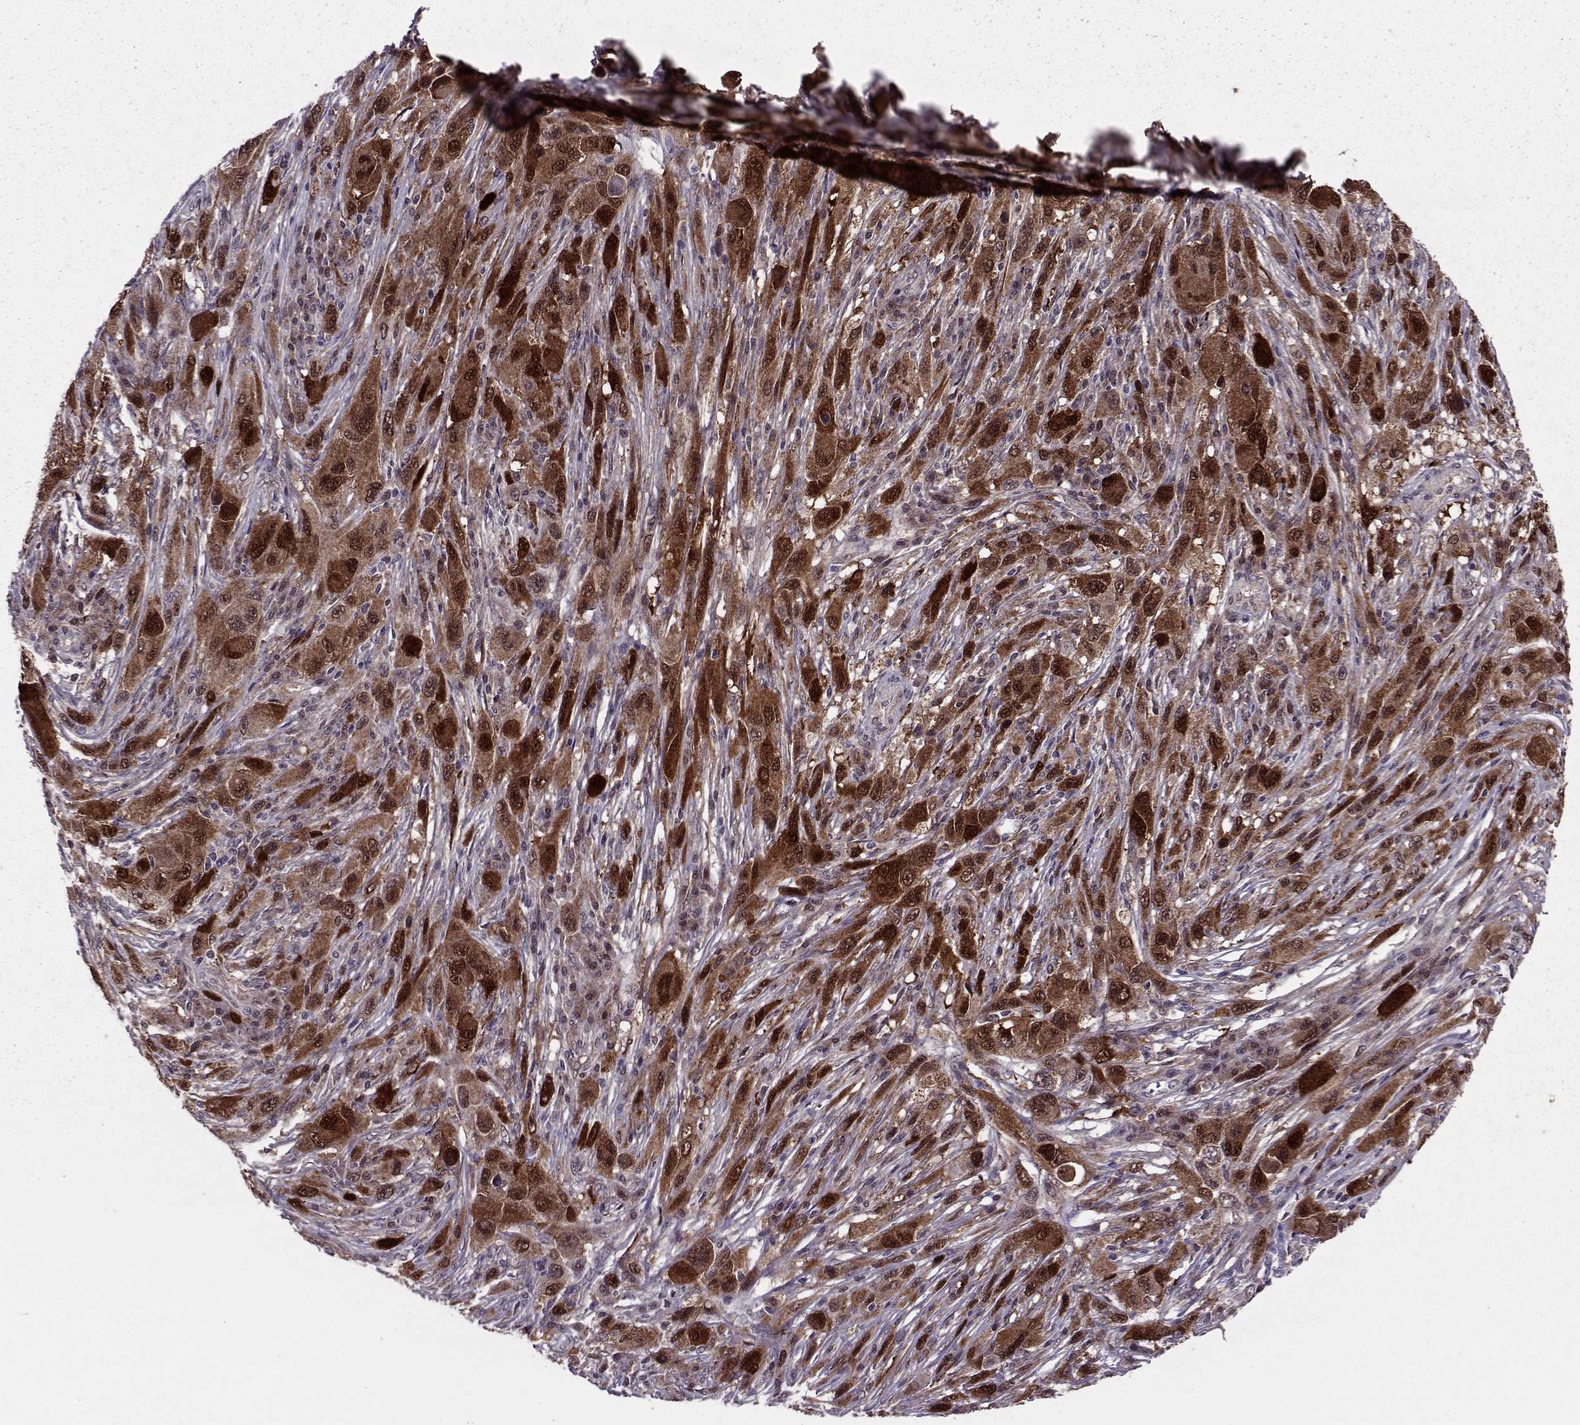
{"staining": {"intensity": "strong", "quantity": ">75%", "location": "cytoplasmic/membranous,nuclear"}, "tissue": "melanoma", "cell_type": "Tumor cells", "image_type": "cancer", "snomed": [{"axis": "morphology", "description": "Malignant melanoma, NOS"}, {"axis": "topography", "description": "Skin"}], "caption": "DAB (3,3'-diaminobenzidine) immunohistochemical staining of malignant melanoma exhibits strong cytoplasmic/membranous and nuclear protein staining in about >75% of tumor cells. The staining was performed using DAB, with brown indicating positive protein expression. Nuclei are stained blue with hematoxylin.", "gene": "CDK4", "patient": {"sex": "male", "age": 53}}